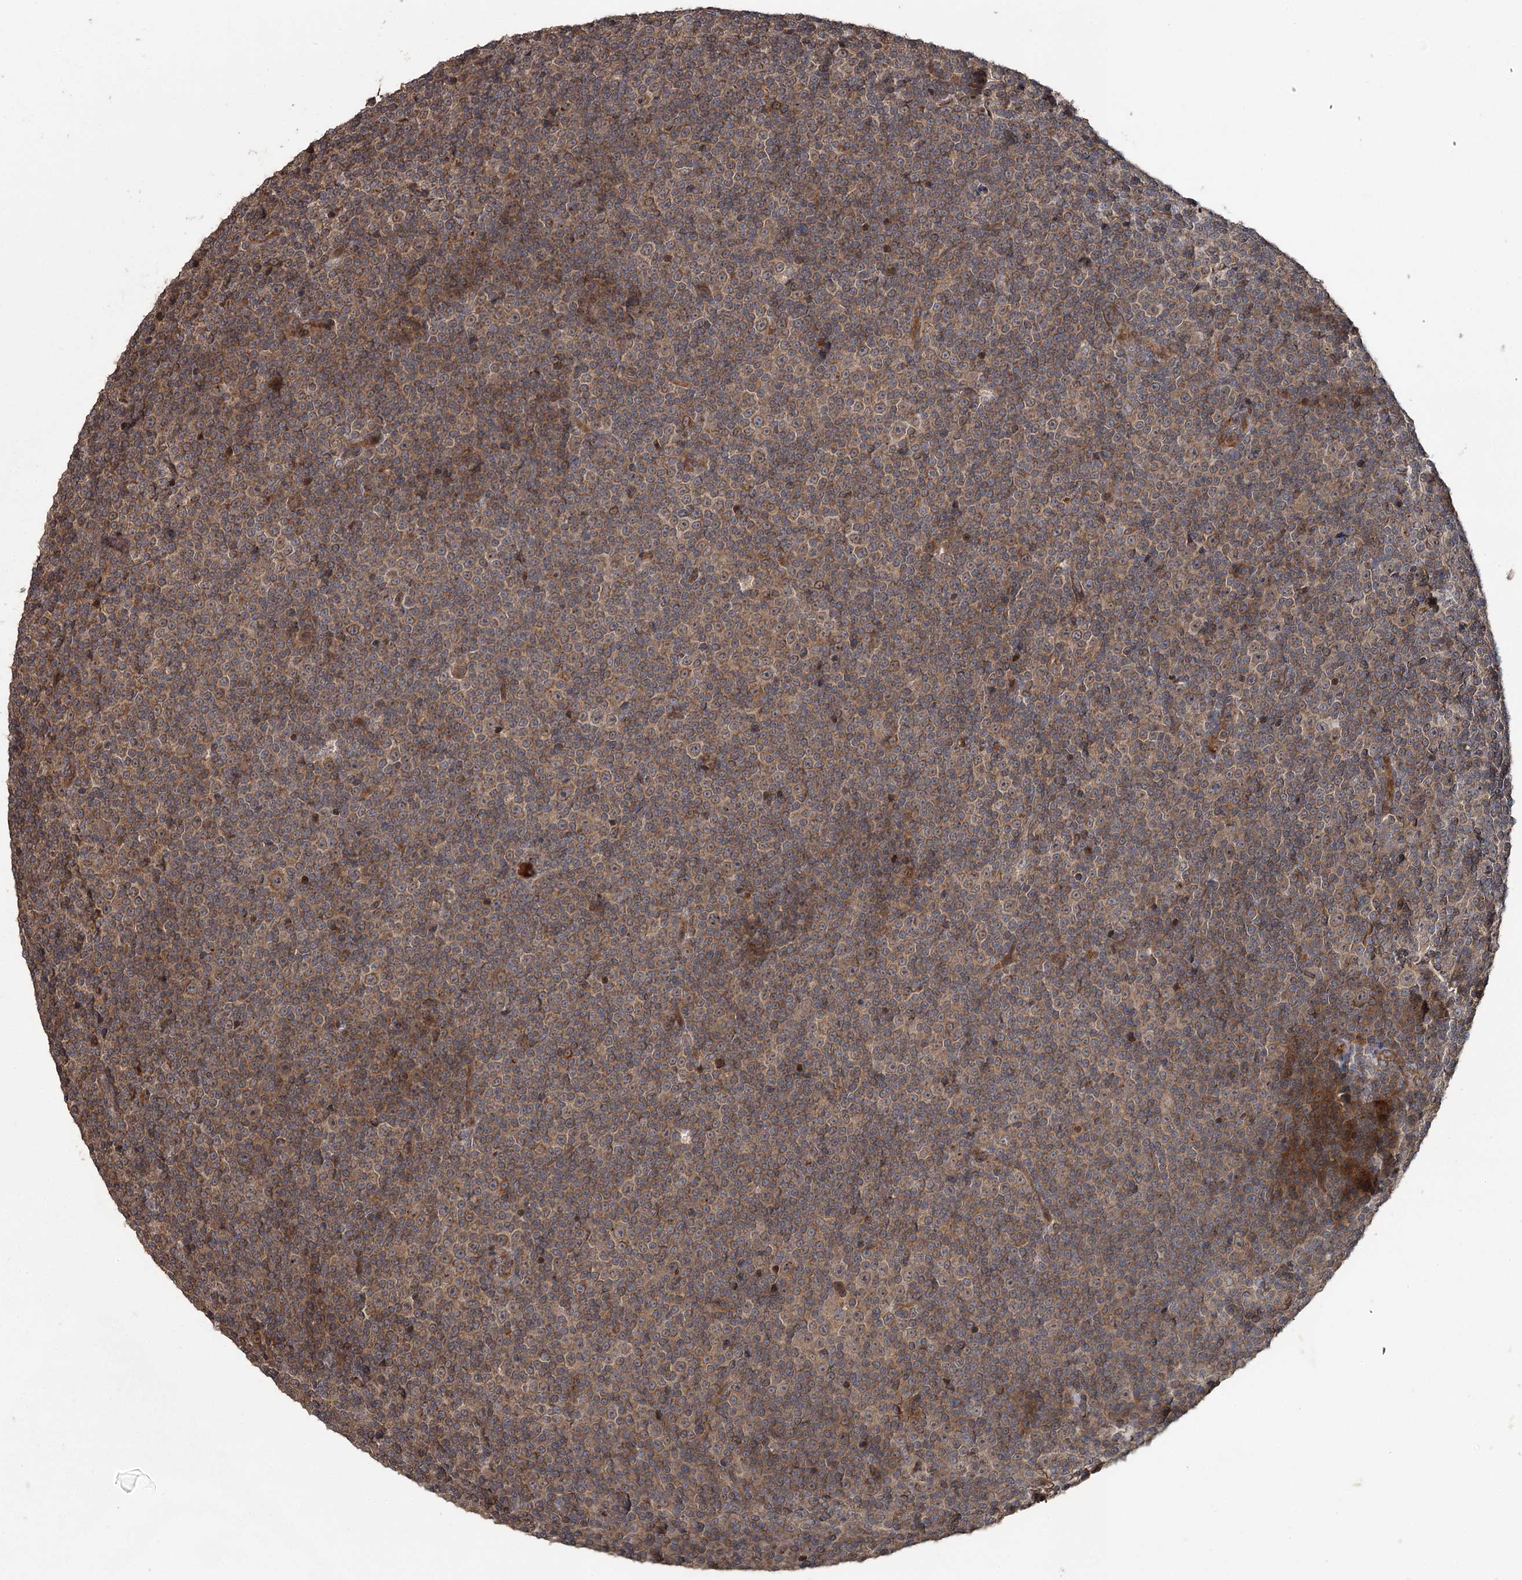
{"staining": {"intensity": "moderate", "quantity": ">75%", "location": "cytoplasmic/membranous"}, "tissue": "lymphoma", "cell_type": "Tumor cells", "image_type": "cancer", "snomed": [{"axis": "morphology", "description": "Malignant lymphoma, non-Hodgkin's type, Low grade"}, {"axis": "topography", "description": "Lymph node"}], "caption": "Immunohistochemistry of human malignant lymphoma, non-Hodgkin's type (low-grade) exhibits medium levels of moderate cytoplasmic/membranous positivity in about >75% of tumor cells.", "gene": "RAB21", "patient": {"sex": "female", "age": 67}}